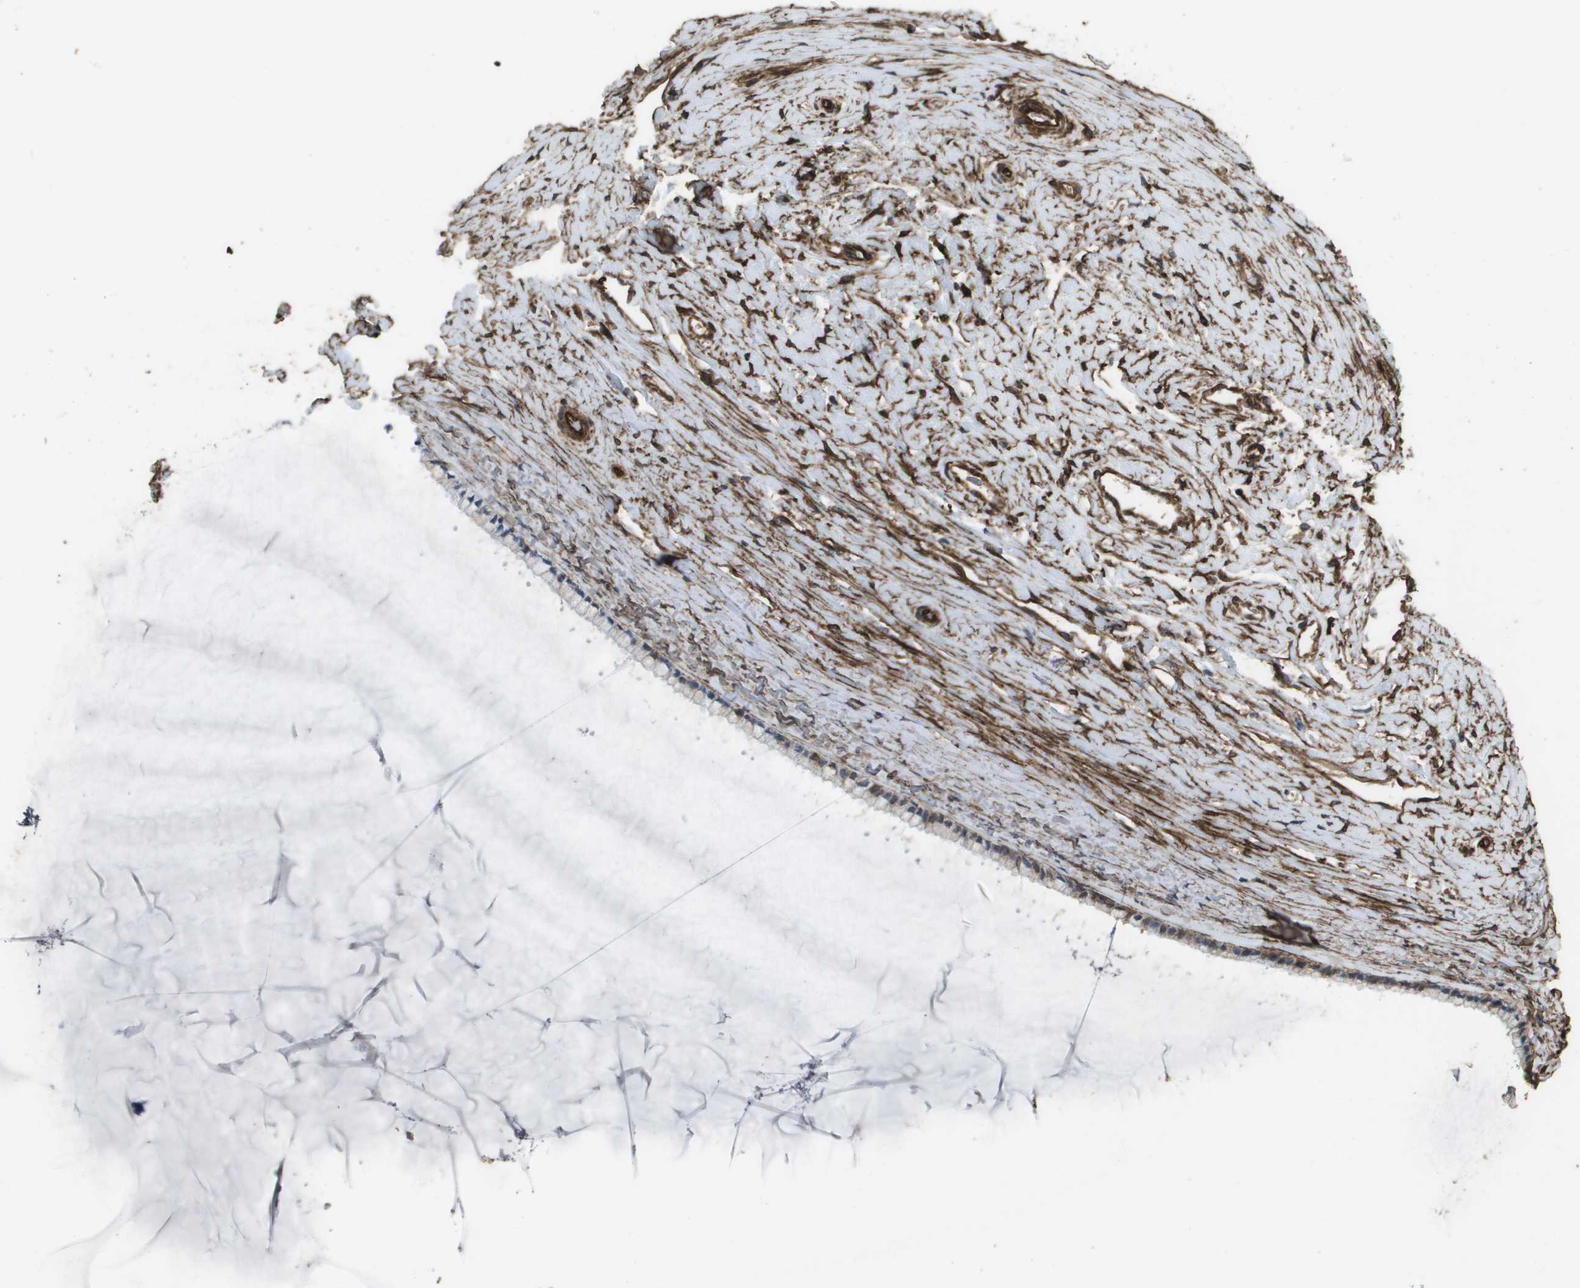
{"staining": {"intensity": "moderate", "quantity": "<25%", "location": "cytoplasmic/membranous"}, "tissue": "cervix", "cell_type": "Glandular cells", "image_type": "normal", "snomed": [{"axis": "morphology", "description": "Normal tissue, NOS"}, {"axis": "topography", "description": "Cervix"}], "caption": "IHC (DAB) staining of unremarkable cervix demonstrates moderate cytoplasmic/membranous protein staining in approximately <25% of glandular cells.", "gene": "AAMP", "patient": {"sex": "female", "age": 39}}